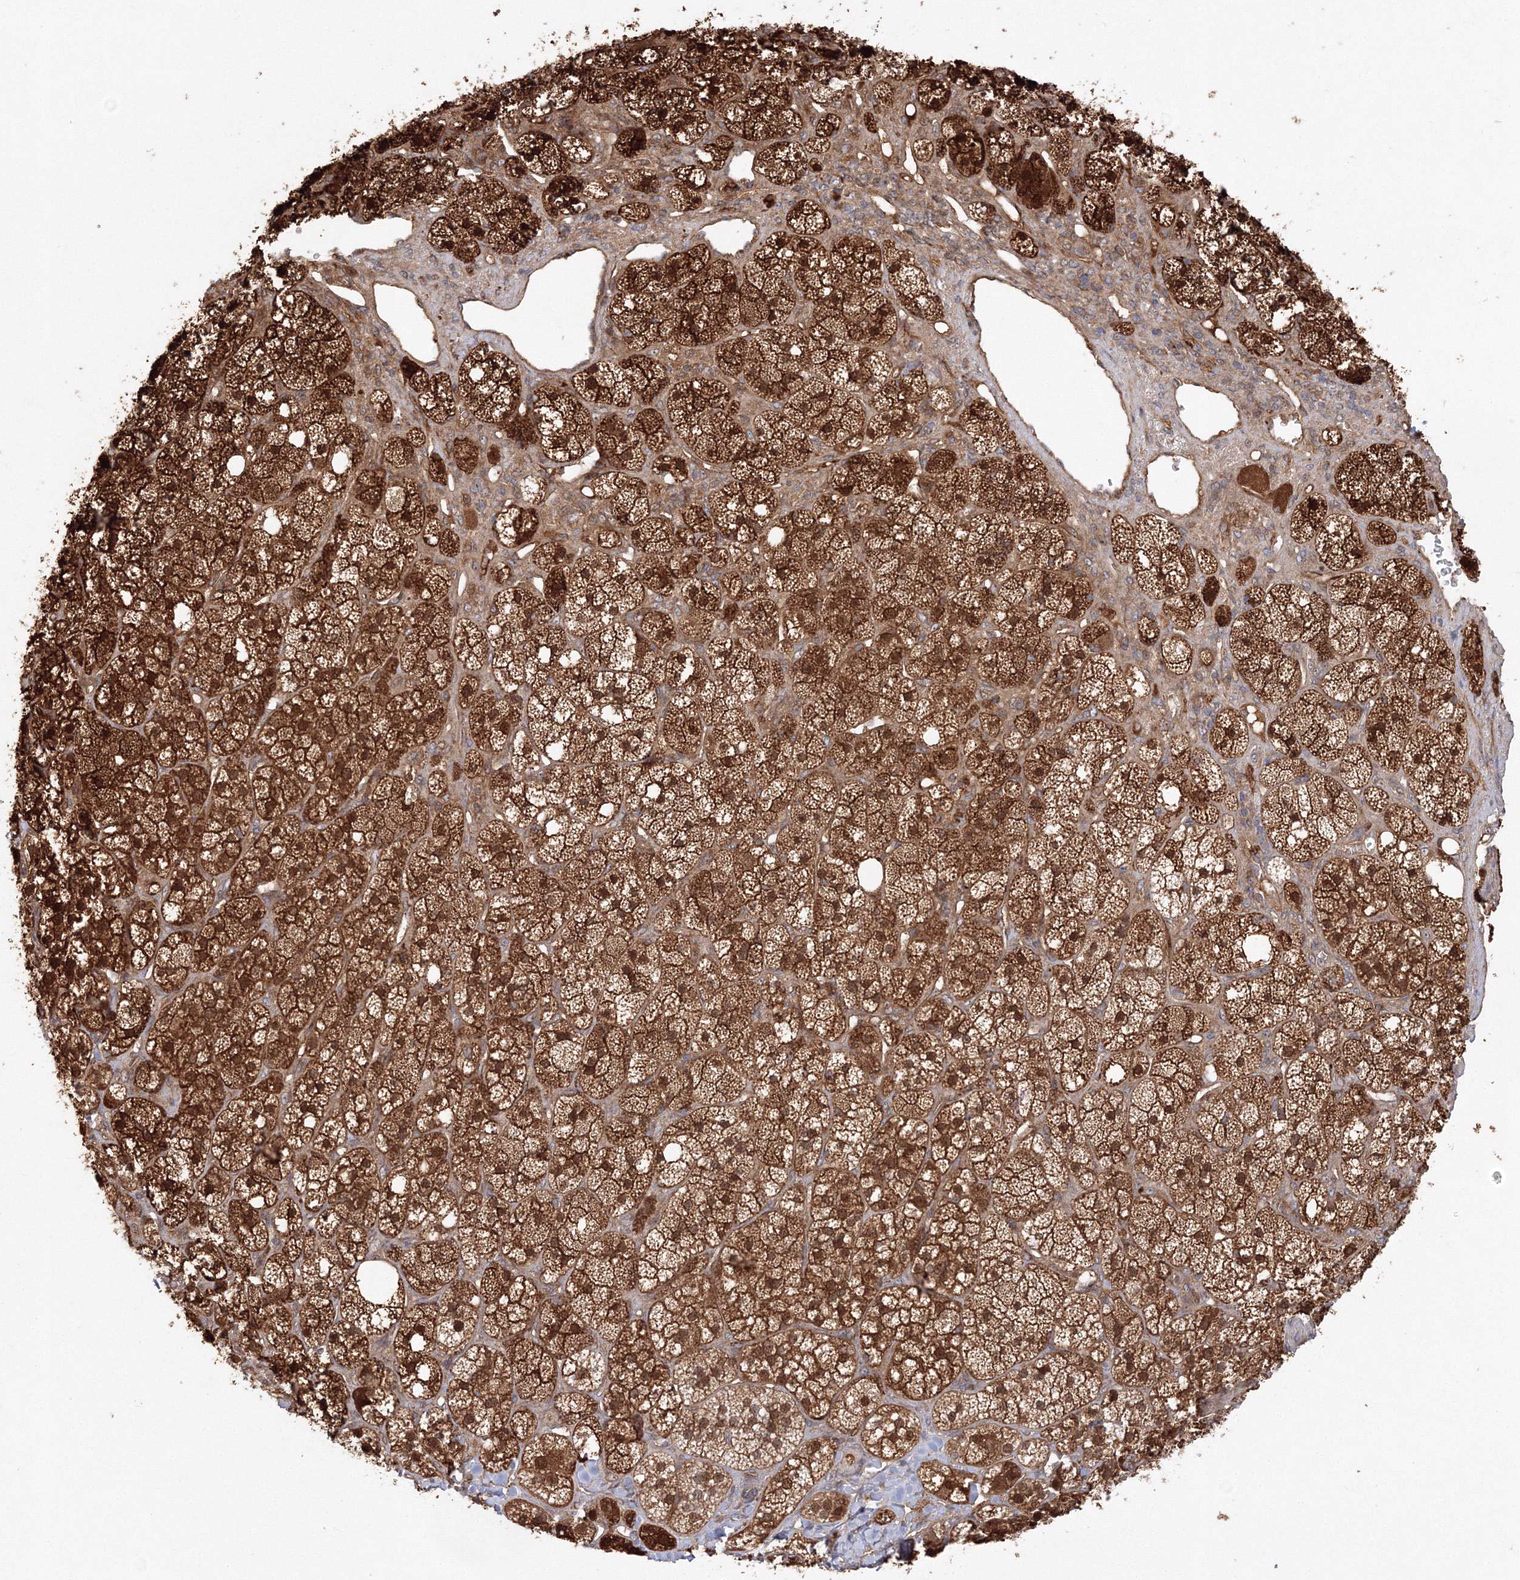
{"staining": {"intensity": "strong", "quantity": ">75%", "location": "cytoplasmic/membranous,nuclear"}, "tissue": "adrenal gland", "cell_type": "Glandular cells", "image_type": "normal", "snomed": [{"axis": "morphology", "description": "Normal tissue, NOS"}, {"axis": "topography", "description": "Adrenal gland"}], "caption": "Immunohistochemical staining of unremarkable human adrenal gland demonstrates strong cytoplasmic/membranous,nuclear protein staining in about >75% of glandular cells.", "gene": "NPM3", "patient": {"sex": "male", "age": 61}}